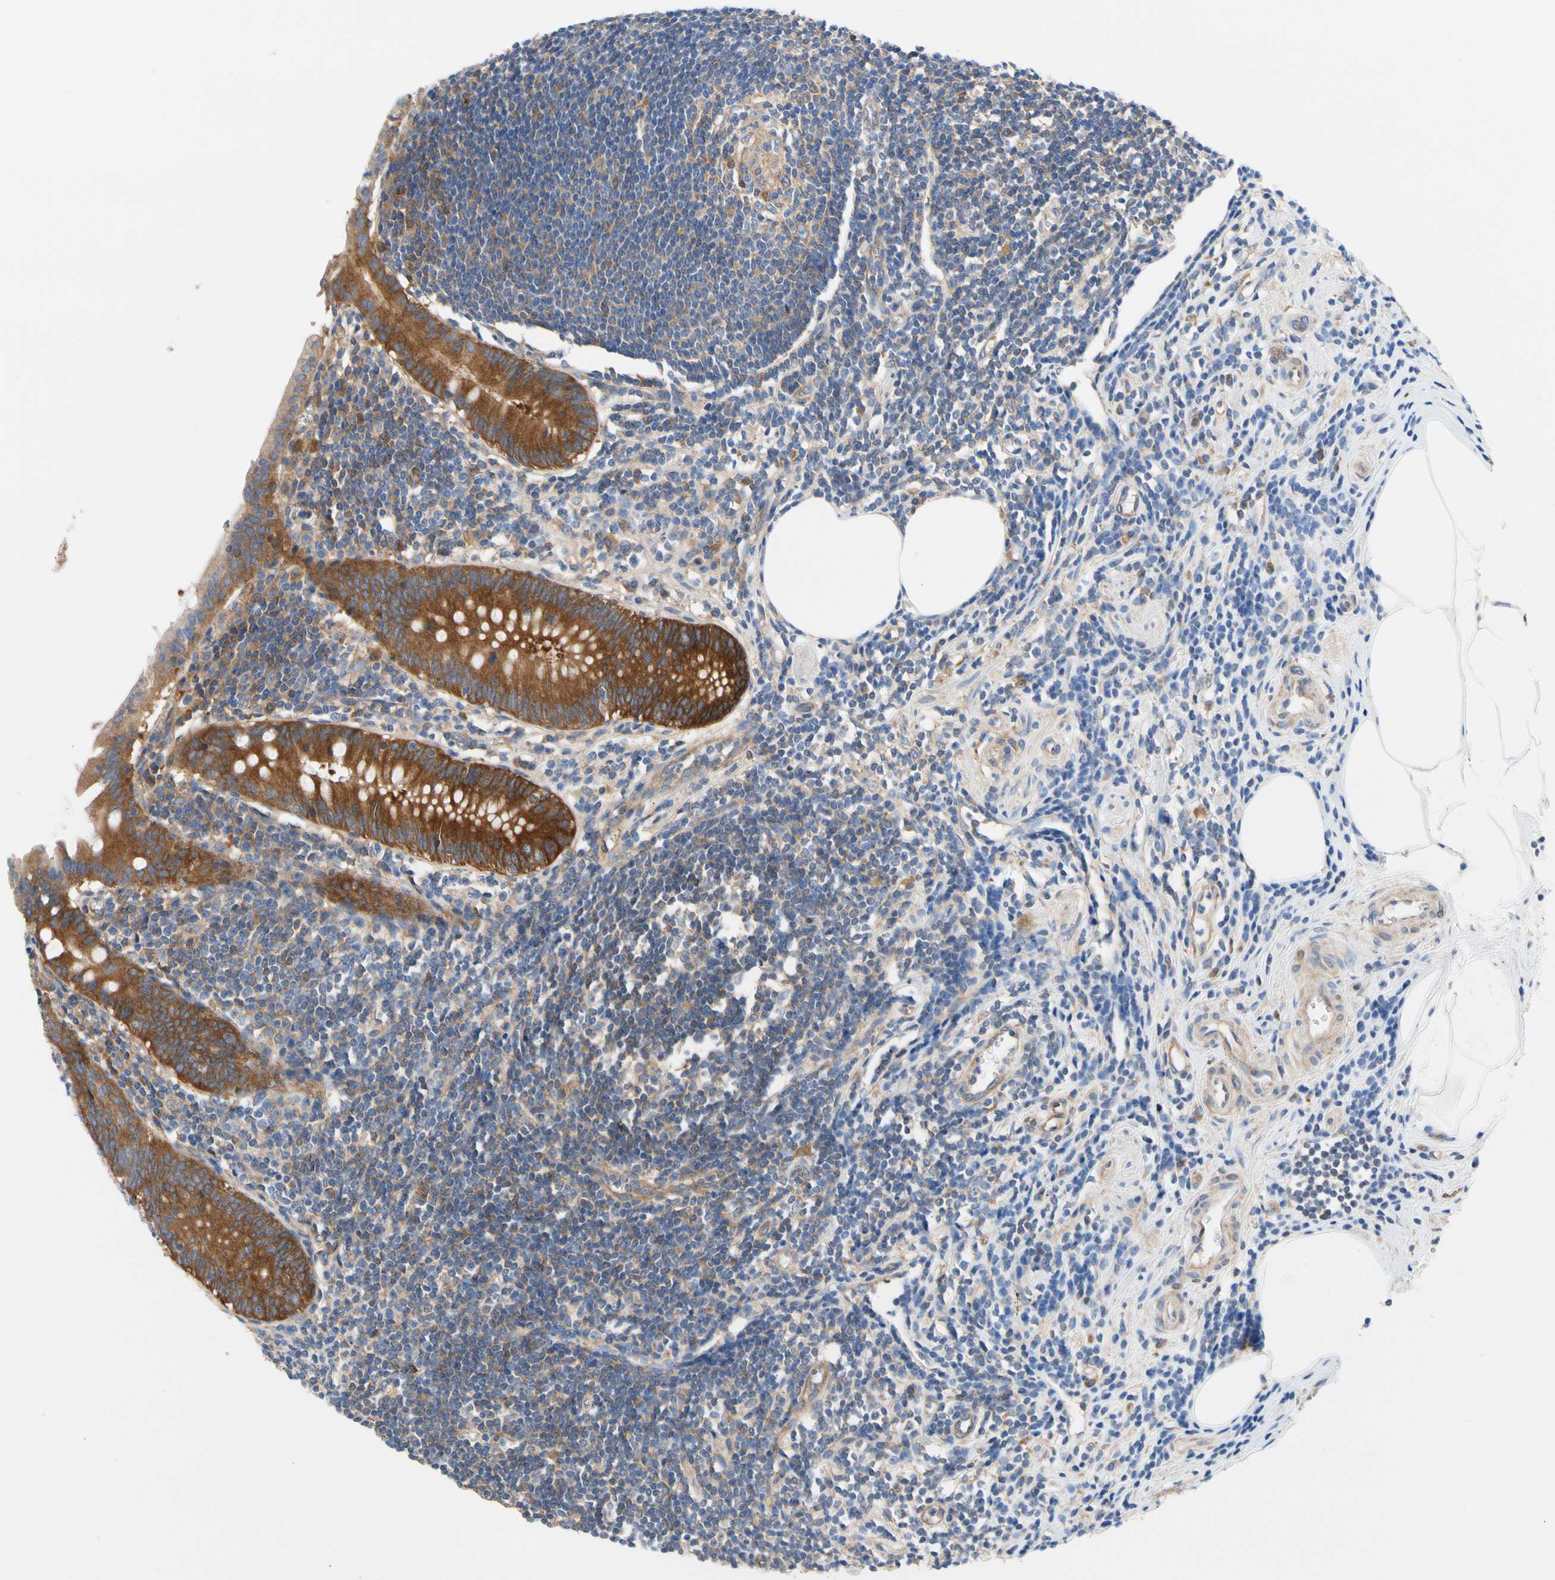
{"staining": {"intensity": "strong", "quantity": ">75%", "location": "cytoplasmic/membranous"}, "tissue": "appendix", "cell_type": "Glandular cells", "image_type": "normal", "snomed": [{"axis": "morphology", "description": "Normal tissue, NOS"}, {"axis": "topography", "description": "Appendix"}], "caption": "A brown stain shows strong cytoplasmic/membranous expression of a protein in glandular cells of normal appendix. Ihc stains the protein of interest in brown and the nuclei are stained blue.", "gene": "GPHN", "patient": {"sex": "female", "age": 50}}